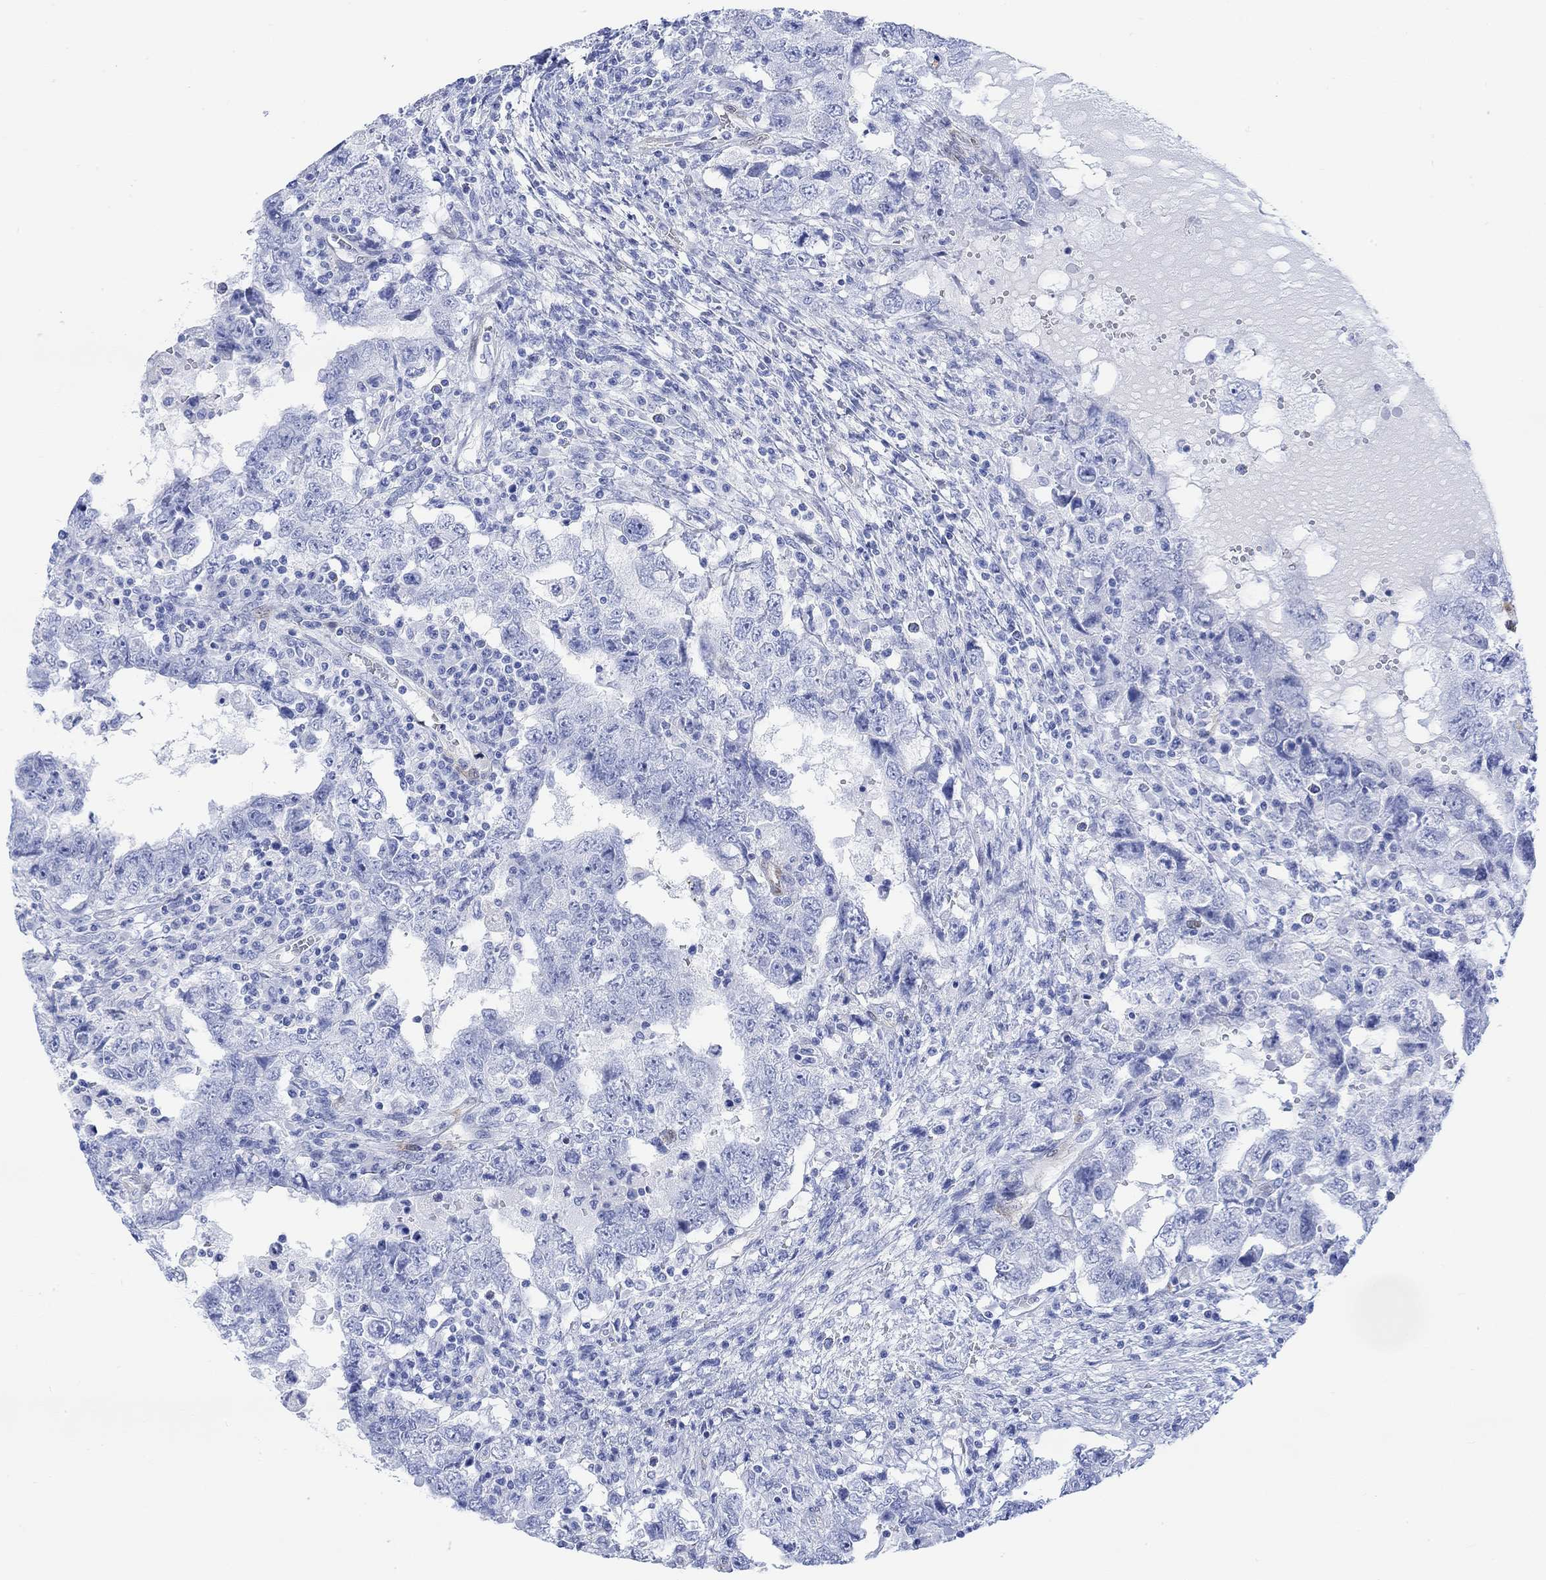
{"staining": {"intensity": "negative", "quantity": "none", "location": "none"}, "tissue": "testis cancer", "cell_type": "Tumor cells", "image_type": "cancer", "snomed": [{"axis": "morphology", "description": "Carcinoma, Embryonal, NOS"}, {"axis": "topography", "description": "Testis"}], "caption": "This is an immunohistochemistry (IHC) histopathology image of human embryonal carcinoma (testis). There is no staining in tumor cells.", "gene": "TPPP3", "patient": {"sex": "male", "age": 26}}